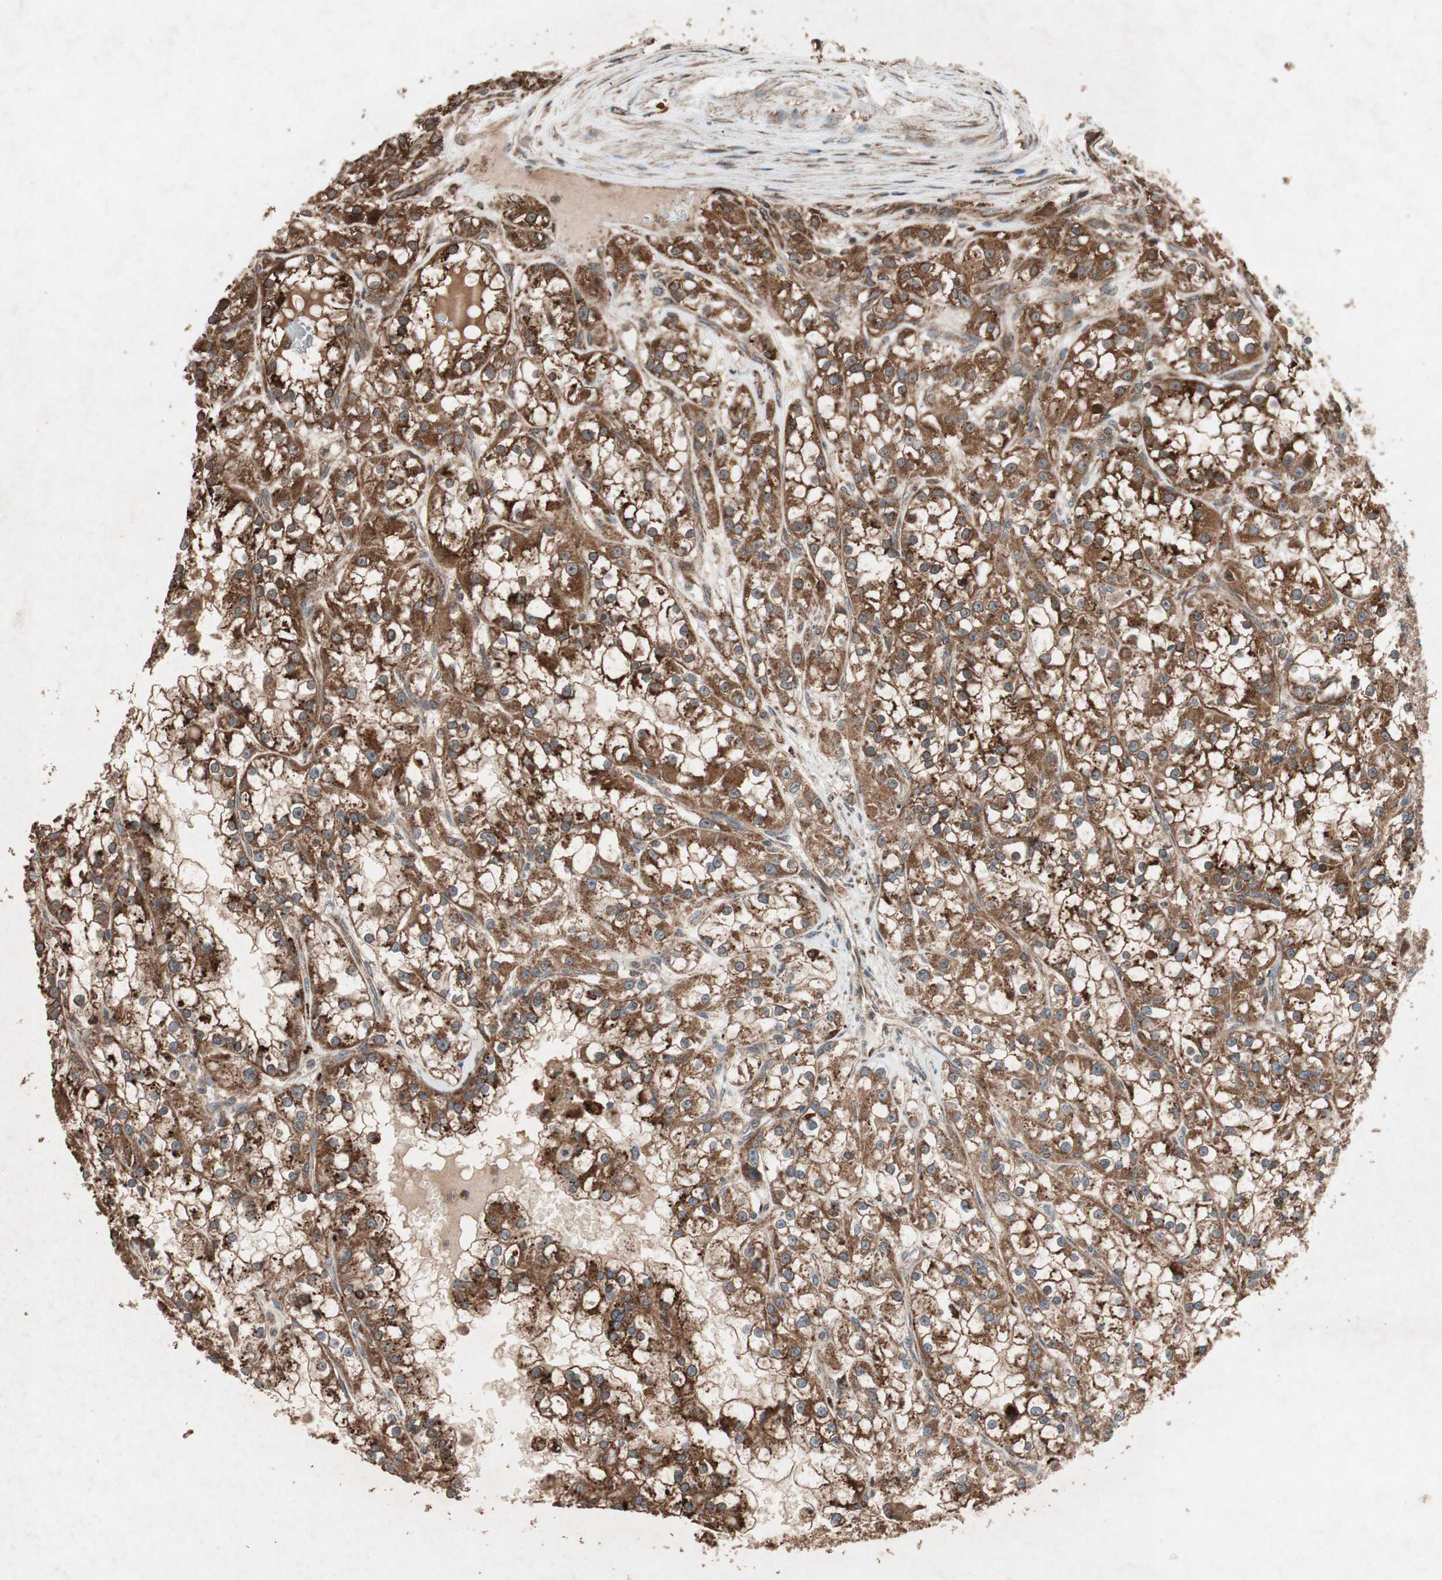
{"staining": {"intensity": "strong", "quantity": ">75%", "location": "cytoplasmic/membranous"}, "tissue": "renal cancer", "cell_type": "Tumor cells", "image_type": "cancer", "snomed": [{"axis": "morphology", "description": "Adenocarcinoma, NOS"}, {"axis": "topography", "description": "Kidney"}], "caption": "Immunohistochemistry of renal cancer exhibits high levels of strong cytoplasmic/membranous staining in approximately >75% of tumor cells.", "gene": "RAB1A", "patient": {"sex": "female", "age": 52}}